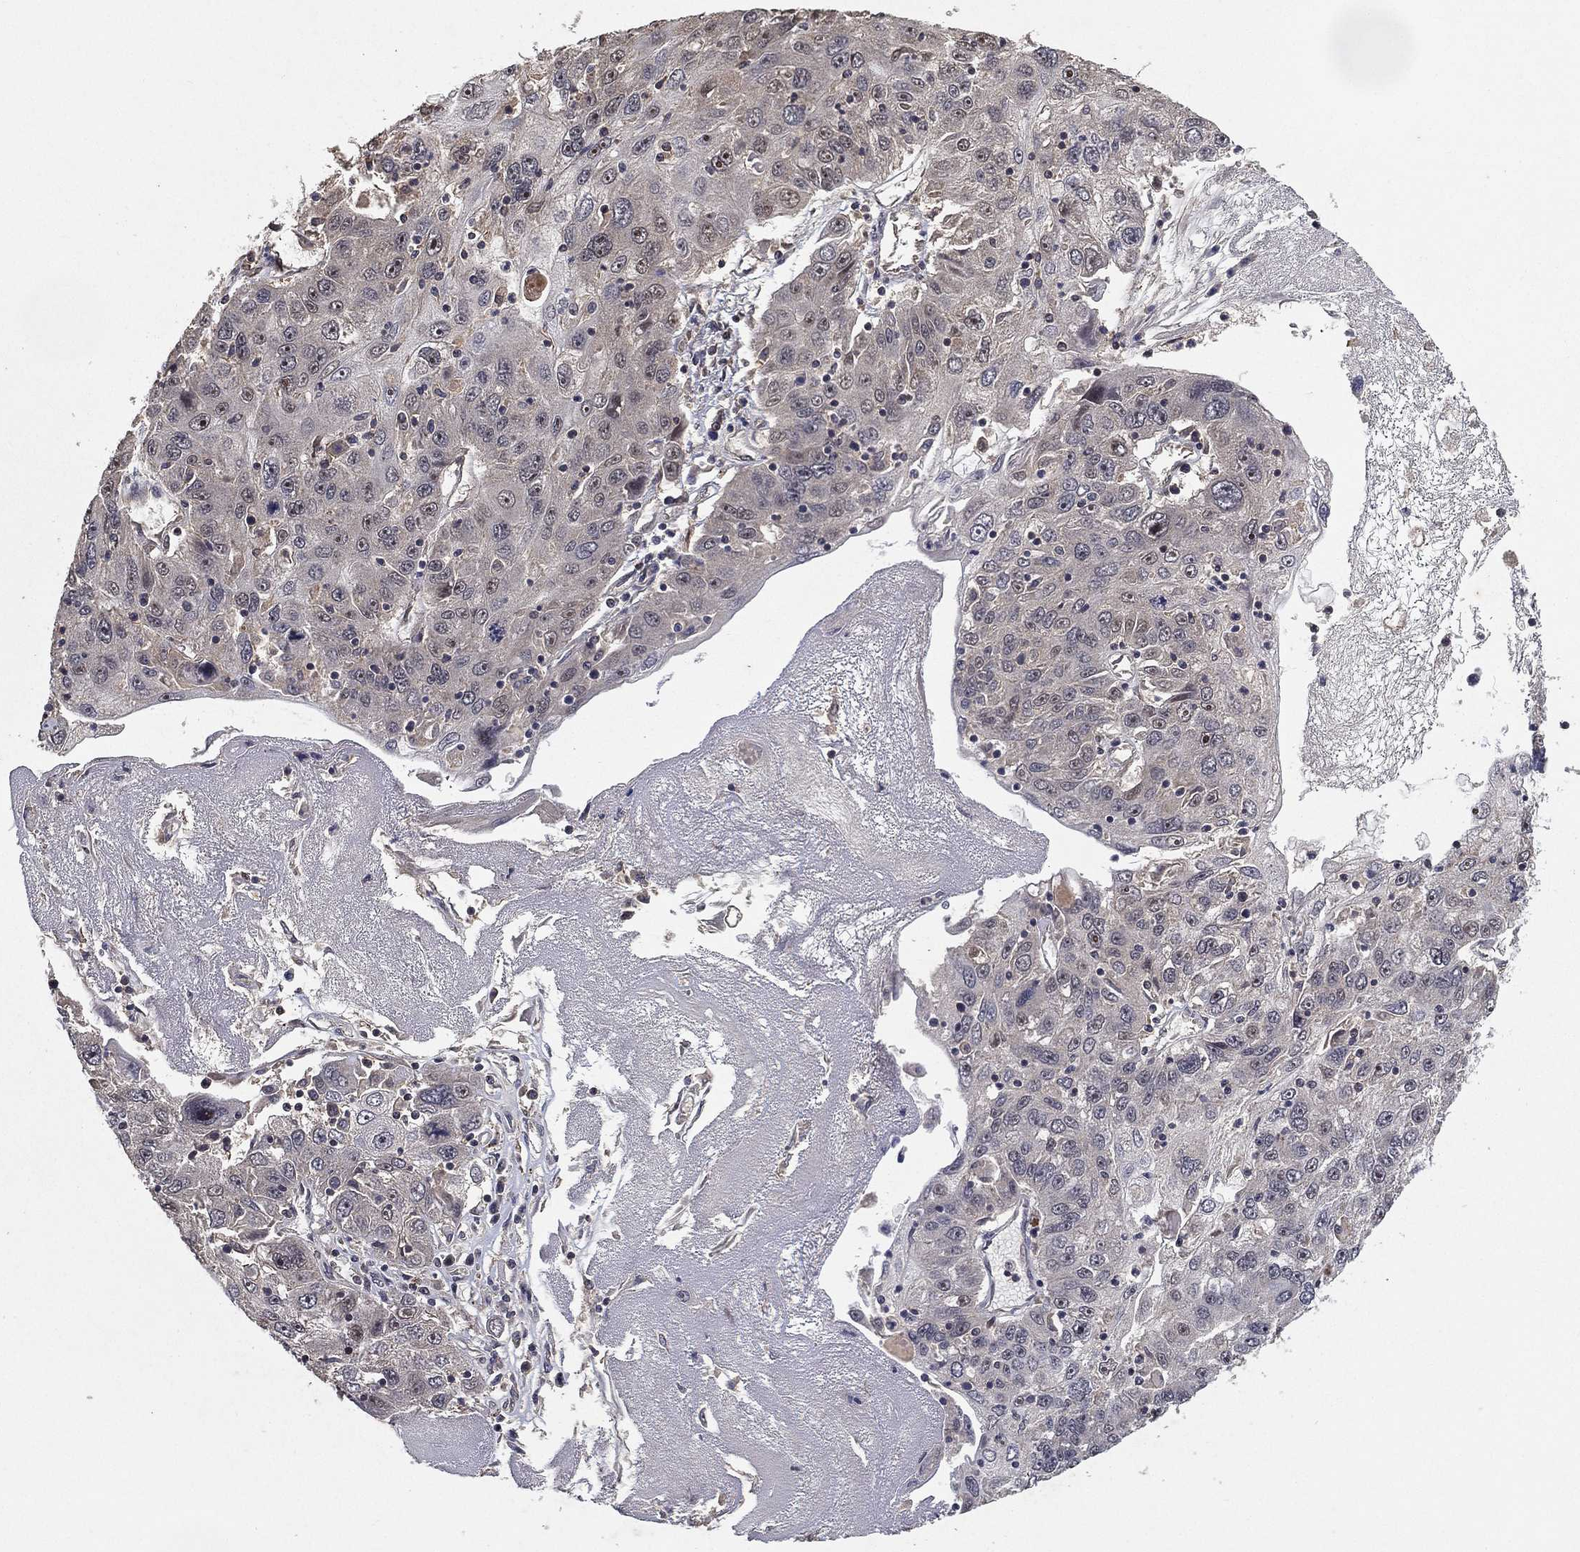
{"staining": {"intensity": "negative", "quantity": "none", "location": "none"}, "tissue": "stomach cancer", "cell_type": "Tumor cells", "image_type": "cancer", "snomed": [{"axis": "morphology", "description": "Adenocarcinoma, NOS"}, {"axis": "topography", "description": "Stomach"}], "caption": "A photomicrograph of stomach adenocarcinoma stained for a protein reveals no brown staining in tumor cells.", "gene": "NELFCD", "patient": {"sex": "male", "age": 56}}